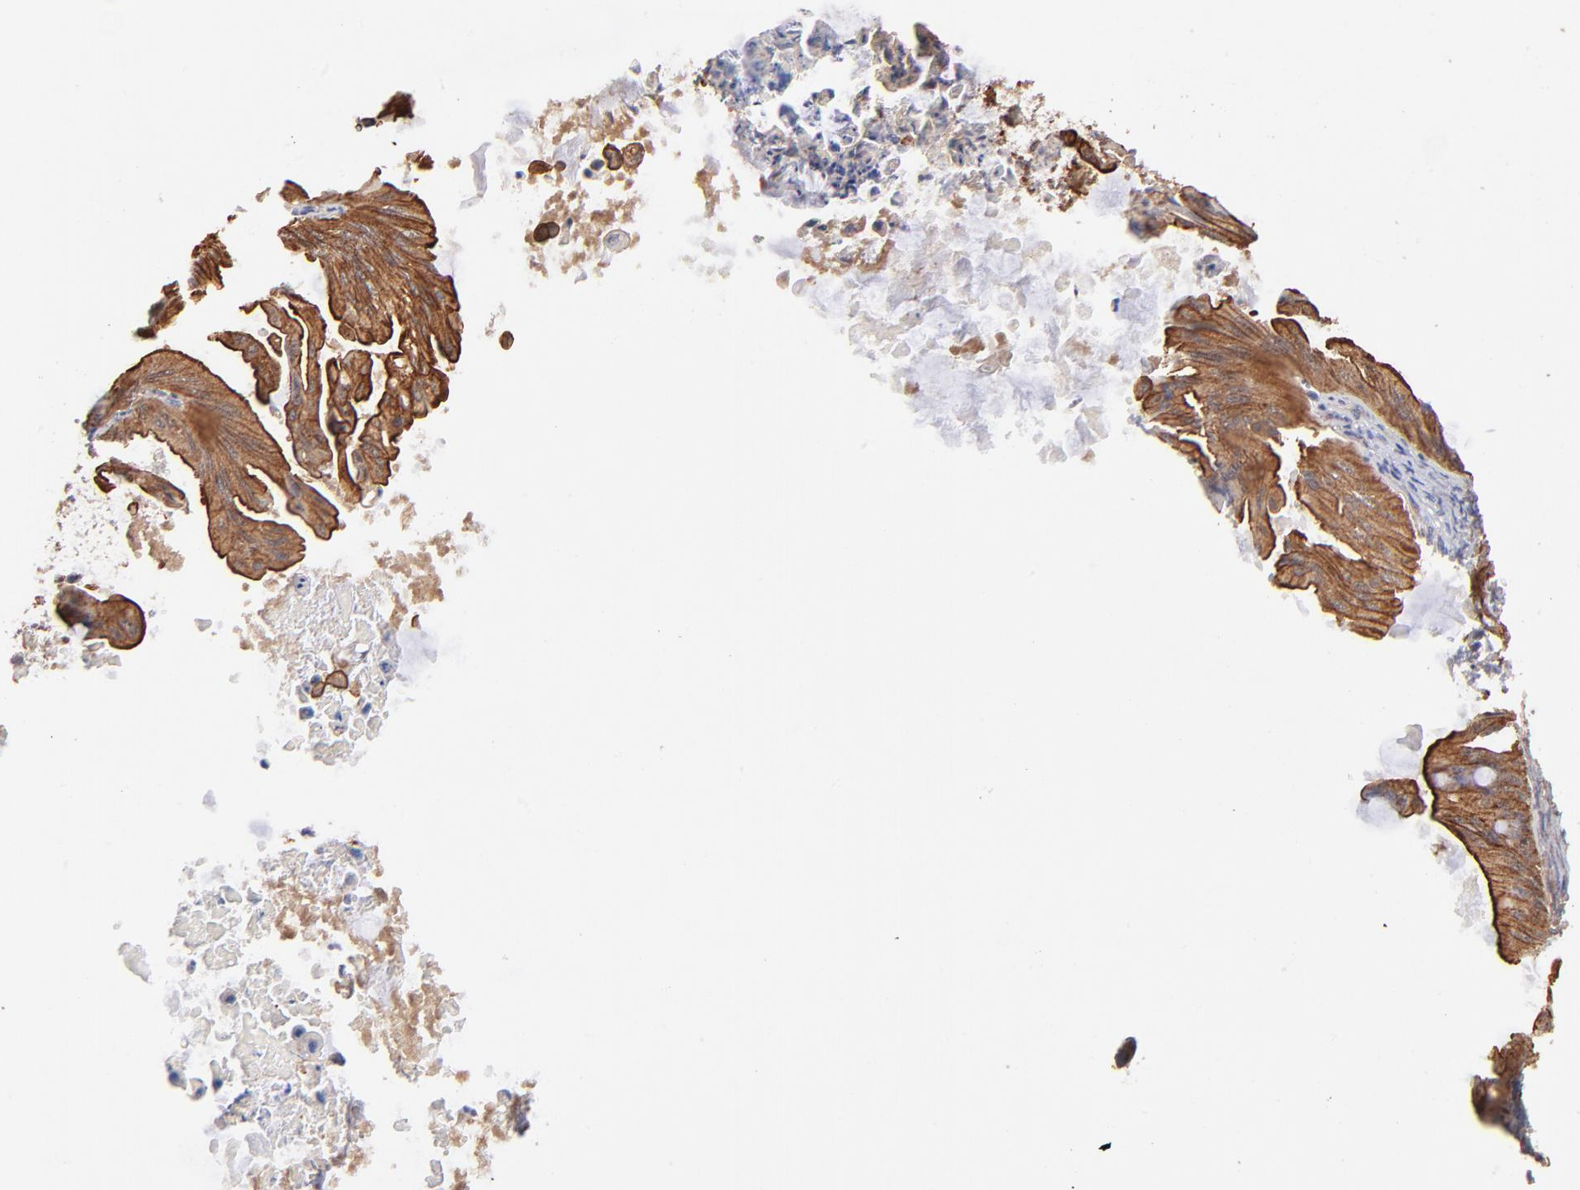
{"staining": {"intensity": "strong", "quantity": ">75%", "location": "cytoplasmic/membranous"}, "tissue": "ovarian cancer", "cell_type": "Tumor cells", "image_type": "cancer", "snomed": [{"axis": "morphology", "description": "Cystadenocarcinoma, mucinous, NOS"}, {"axis": "topography", "description": "Ovary"}], "caption": "Mucinous cystadenocarcinoma (ovarian) stained with DAB (3,3'-diaminobenzidine) immunohistochemistry (IHC) reveals high levels of strong cytoplasmic/membranous expression in approximately >75% of tumor cells.", "gene": "STAP2", "patient": {"sex": "female", "age": 37}}